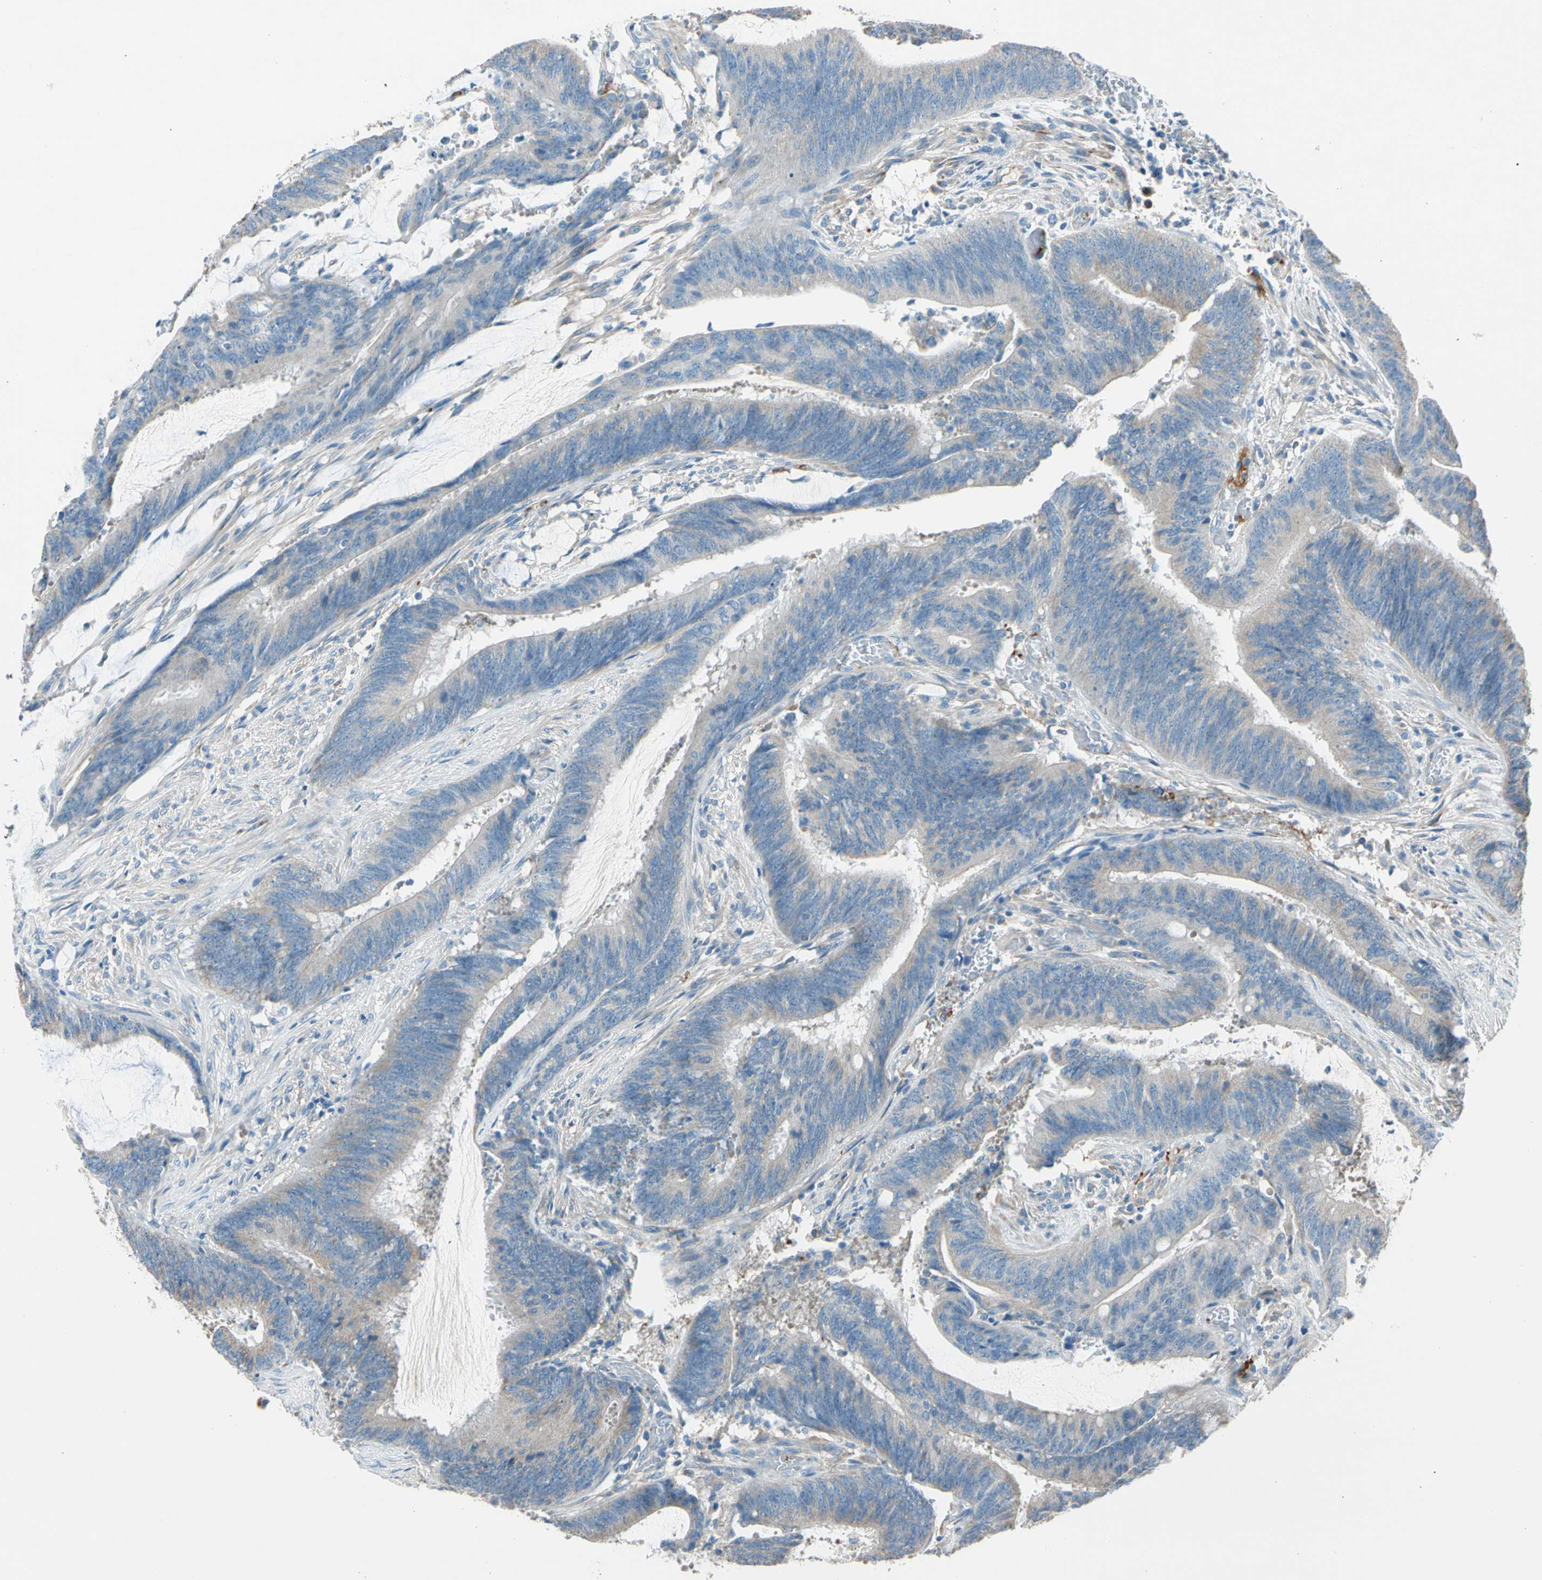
{"staining": {"intensity": "moderate", "quantity": ">75%", "location": "cytoplasmic/membranous"}, "tissue": "colorectal cancer", "cell_type": "Tumor cells", "image_type": "cancer", "snomed": [{"axis": "morphology", "description": "Adenocarcinoma, NOS"}, {"axis": "topography", "description": "Rectum"}], "caption": "Tumor cells reveal moderate cytoplasmic/membranous expression in approximately >75% of cells in colorectal cancer (adenocarcinoma).", "gene": "LY6G6F", "patient": {"sex": "female", "age": 66}}